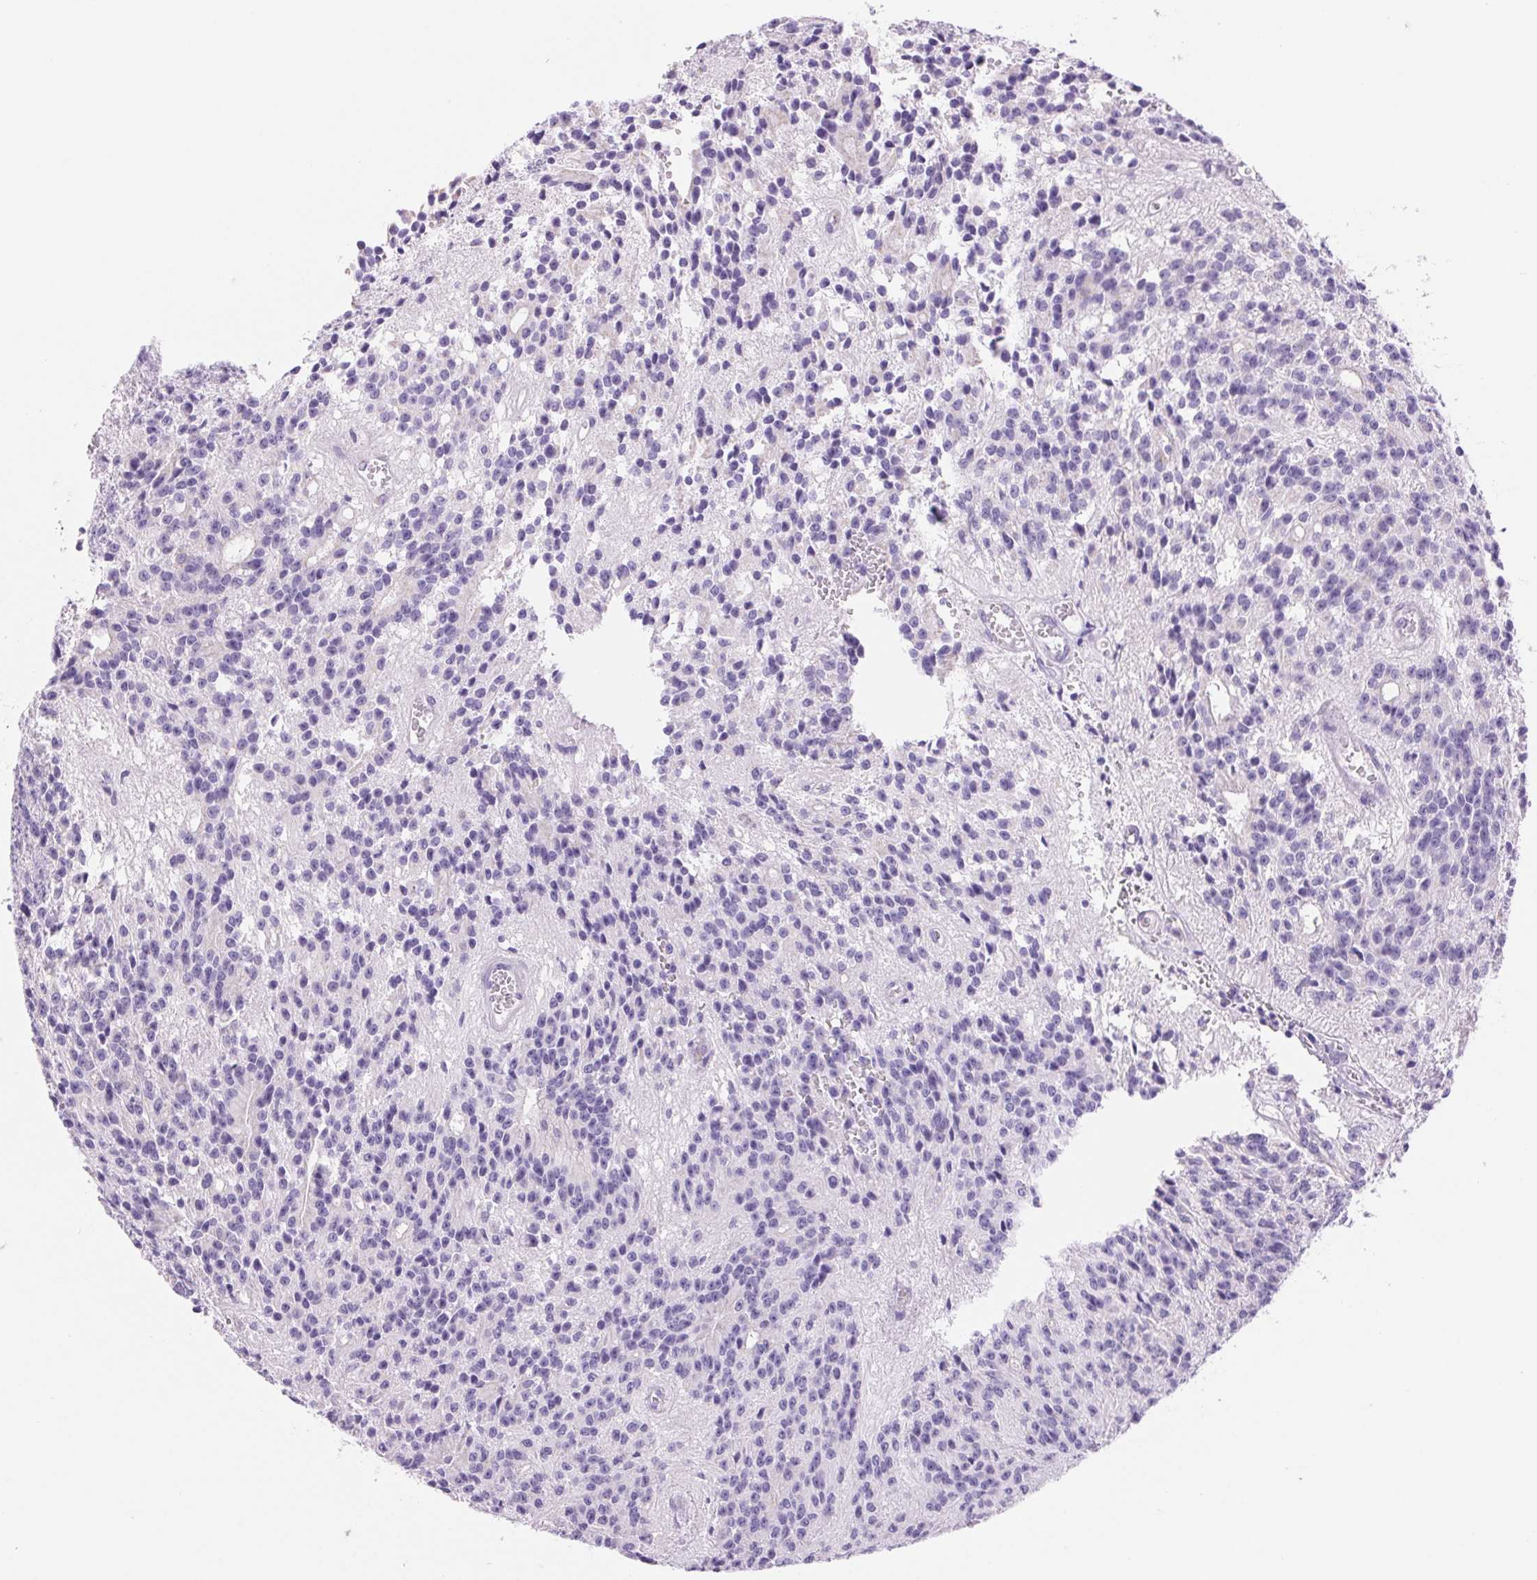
{"staining": {"intensity": "negative", "quantity": "none", "location": "none"}, "tissue": "glioma", "cell_type": "Tumor cells", "image_type": "cancer", "snomed": [{"axis": "morphology", "description": "Glioma, malignant, Low grade"}, {"axis": "topography", "description": "Brain"}], "caption": "An immunohistochemistry (IHC) photomicrograph of malignant glioma (low-grade) is shown. There is no staining in tumor cells of malignant glioma (low-grade).", "gene": "SERPINB3", "patient": {"sex": "male", "age": 31}}